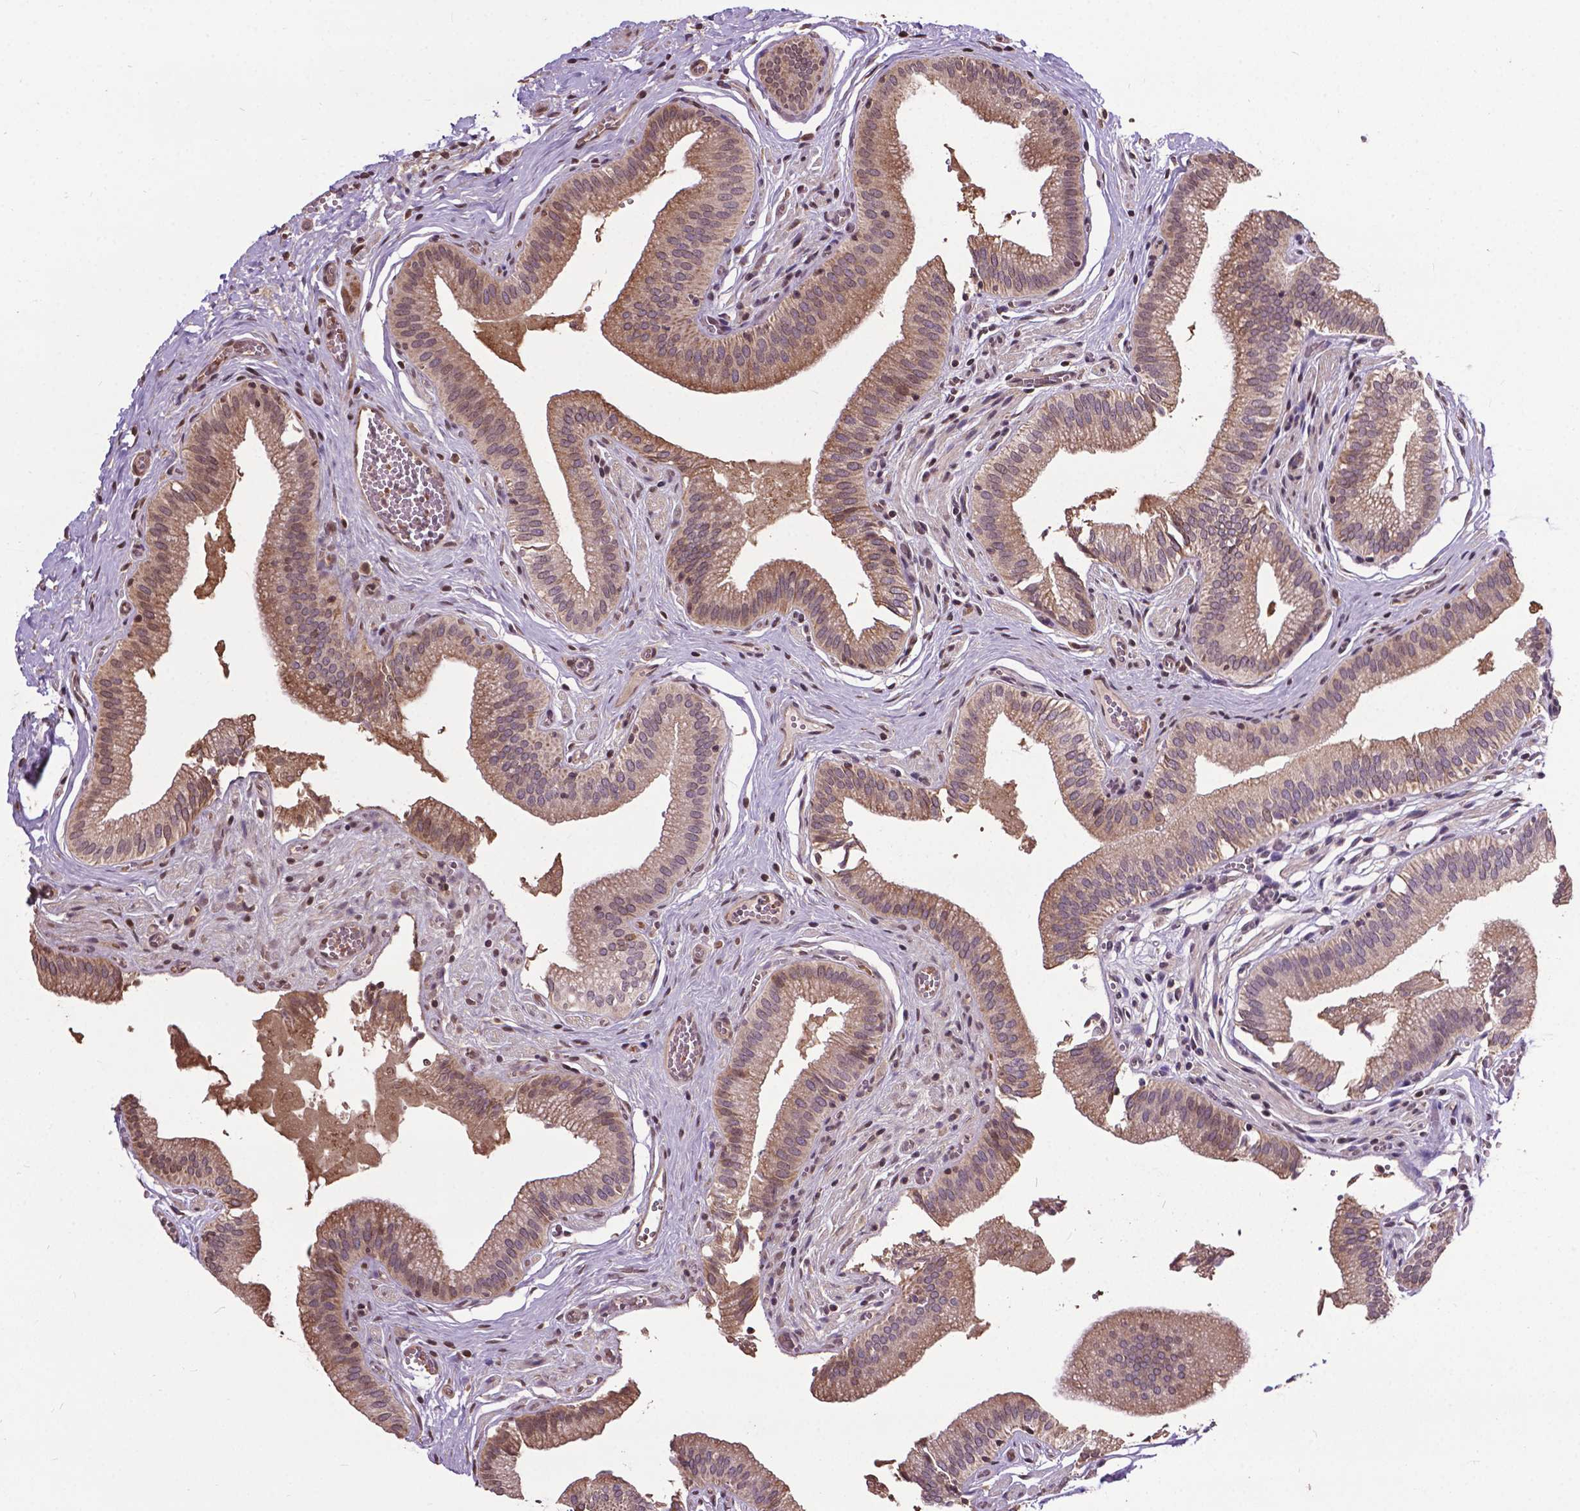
{"staining": {"intensity": "moderate", "quantity": ">75%", "location": "cytoplasmic/membranous"}, "tissue": "gallbladder", "cell_type": "Glandular cells", "image_type": "normal", "snomed": [{"axis": "morphology", "description": "Normal tissue, NOS"}, {"axis": "topography", "description": "Gallbladder"}, {"axis": "topography", "description": "Peripheral nerve tissue"}], "caption": "Brown immunohistochemical staining in normal gallbladder reveals moderate cytoplasmic/membranous staining in approximately >75% of glandular cells. (DAB = brown stain, brightfield microscopy at high magnification).", "gene": "GLRA2", "patient": {"sex": "male", "age": 17}}